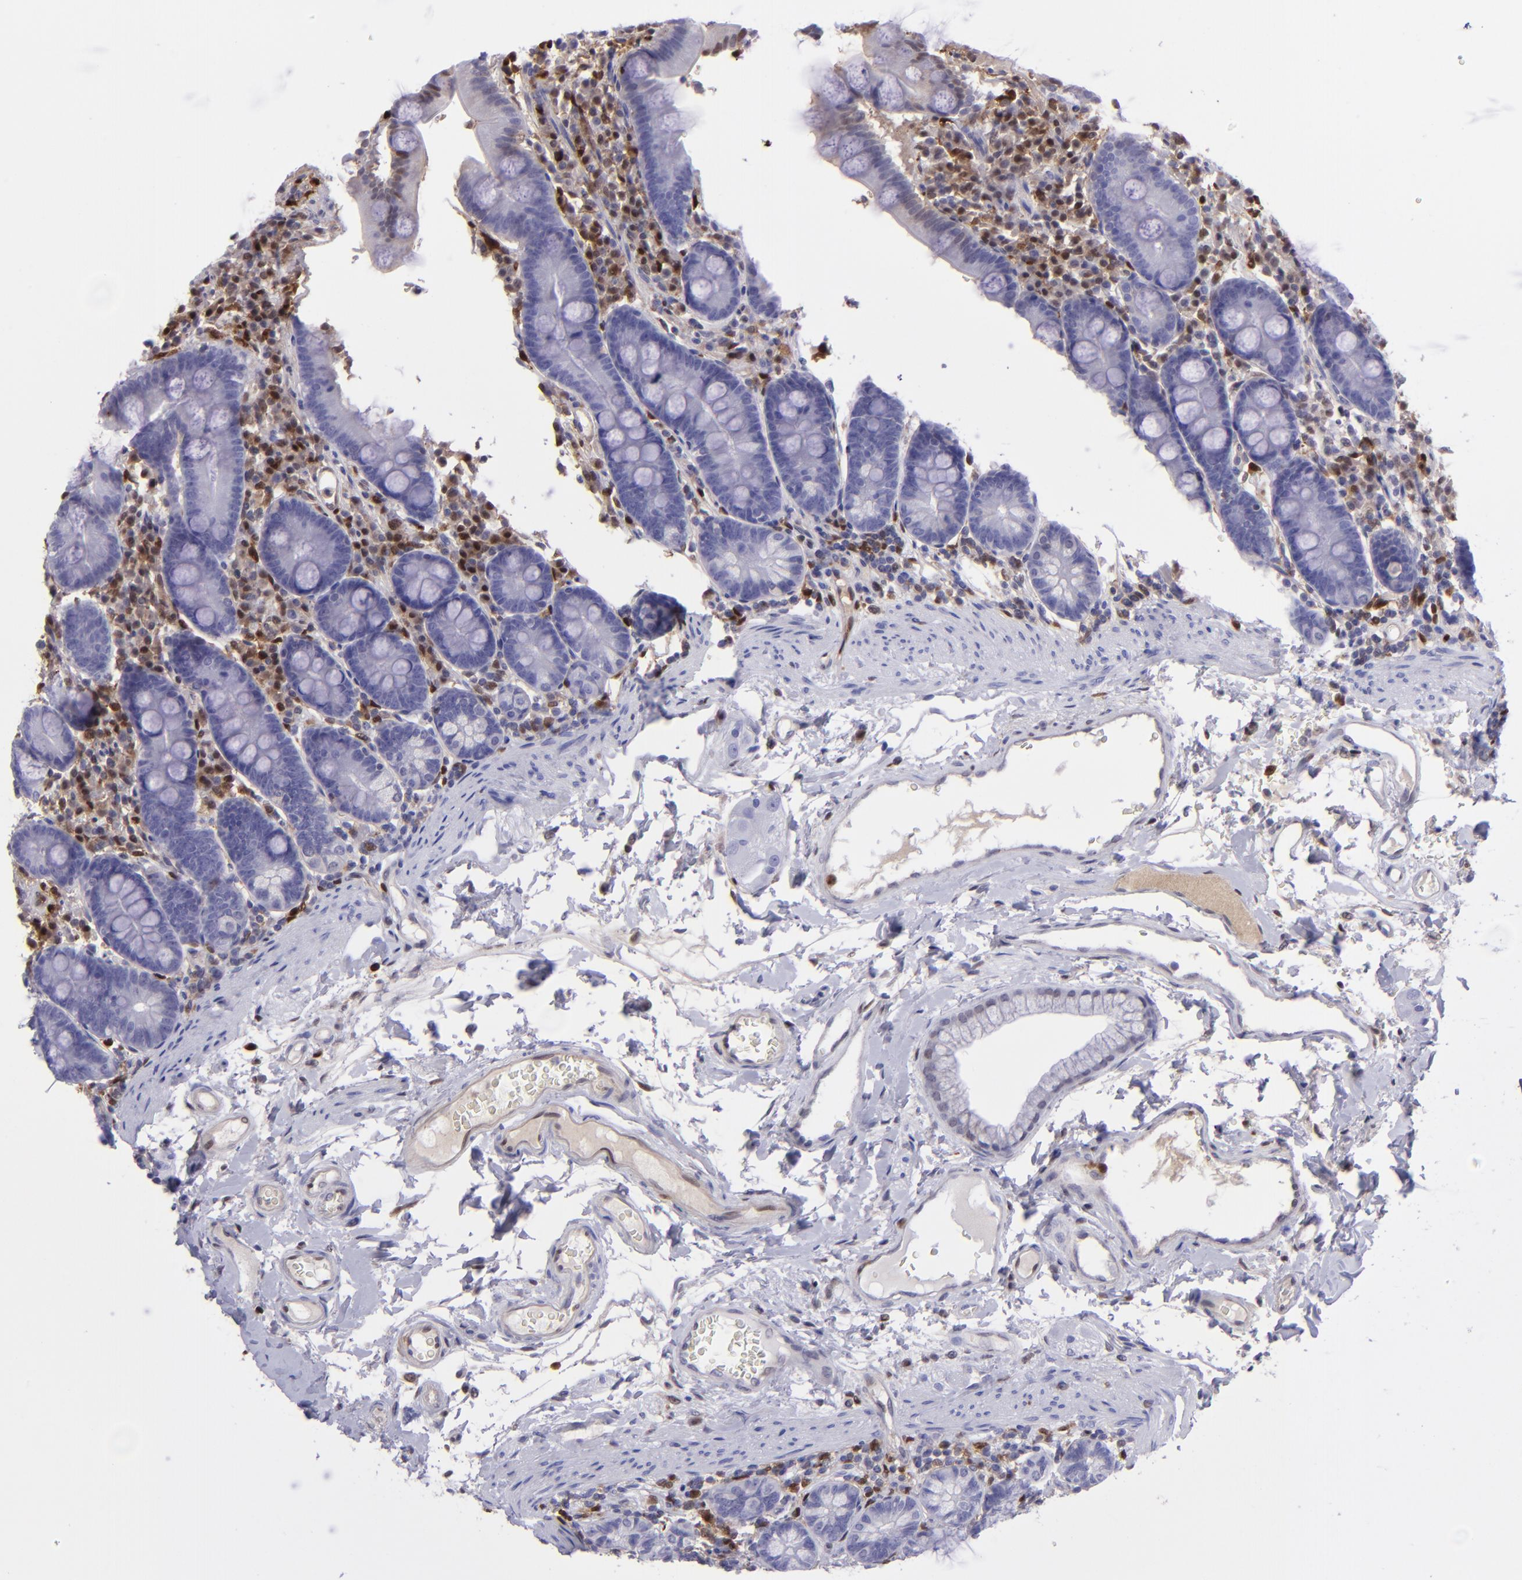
{"staining": {"intensity": "weak", "quantity": "<25%", "location": "cytoplasmic/membranous"}, "tissue": "duodenum", "cell_type": "Glandular cells", "image_type": "normal", "snomed": [{"axis": "morphology", "description": "Normal tissue, NOS"}, {"axis": "topography", "description": "Duodenum"}], "caption": "High power microscopy image of an immunohistochemistry (IHC) micrograph of normal duodenum, revealing no significant expression in glandular cells.", "gene": "TYMP", "patient": {"sex": "male", "age": 50}}